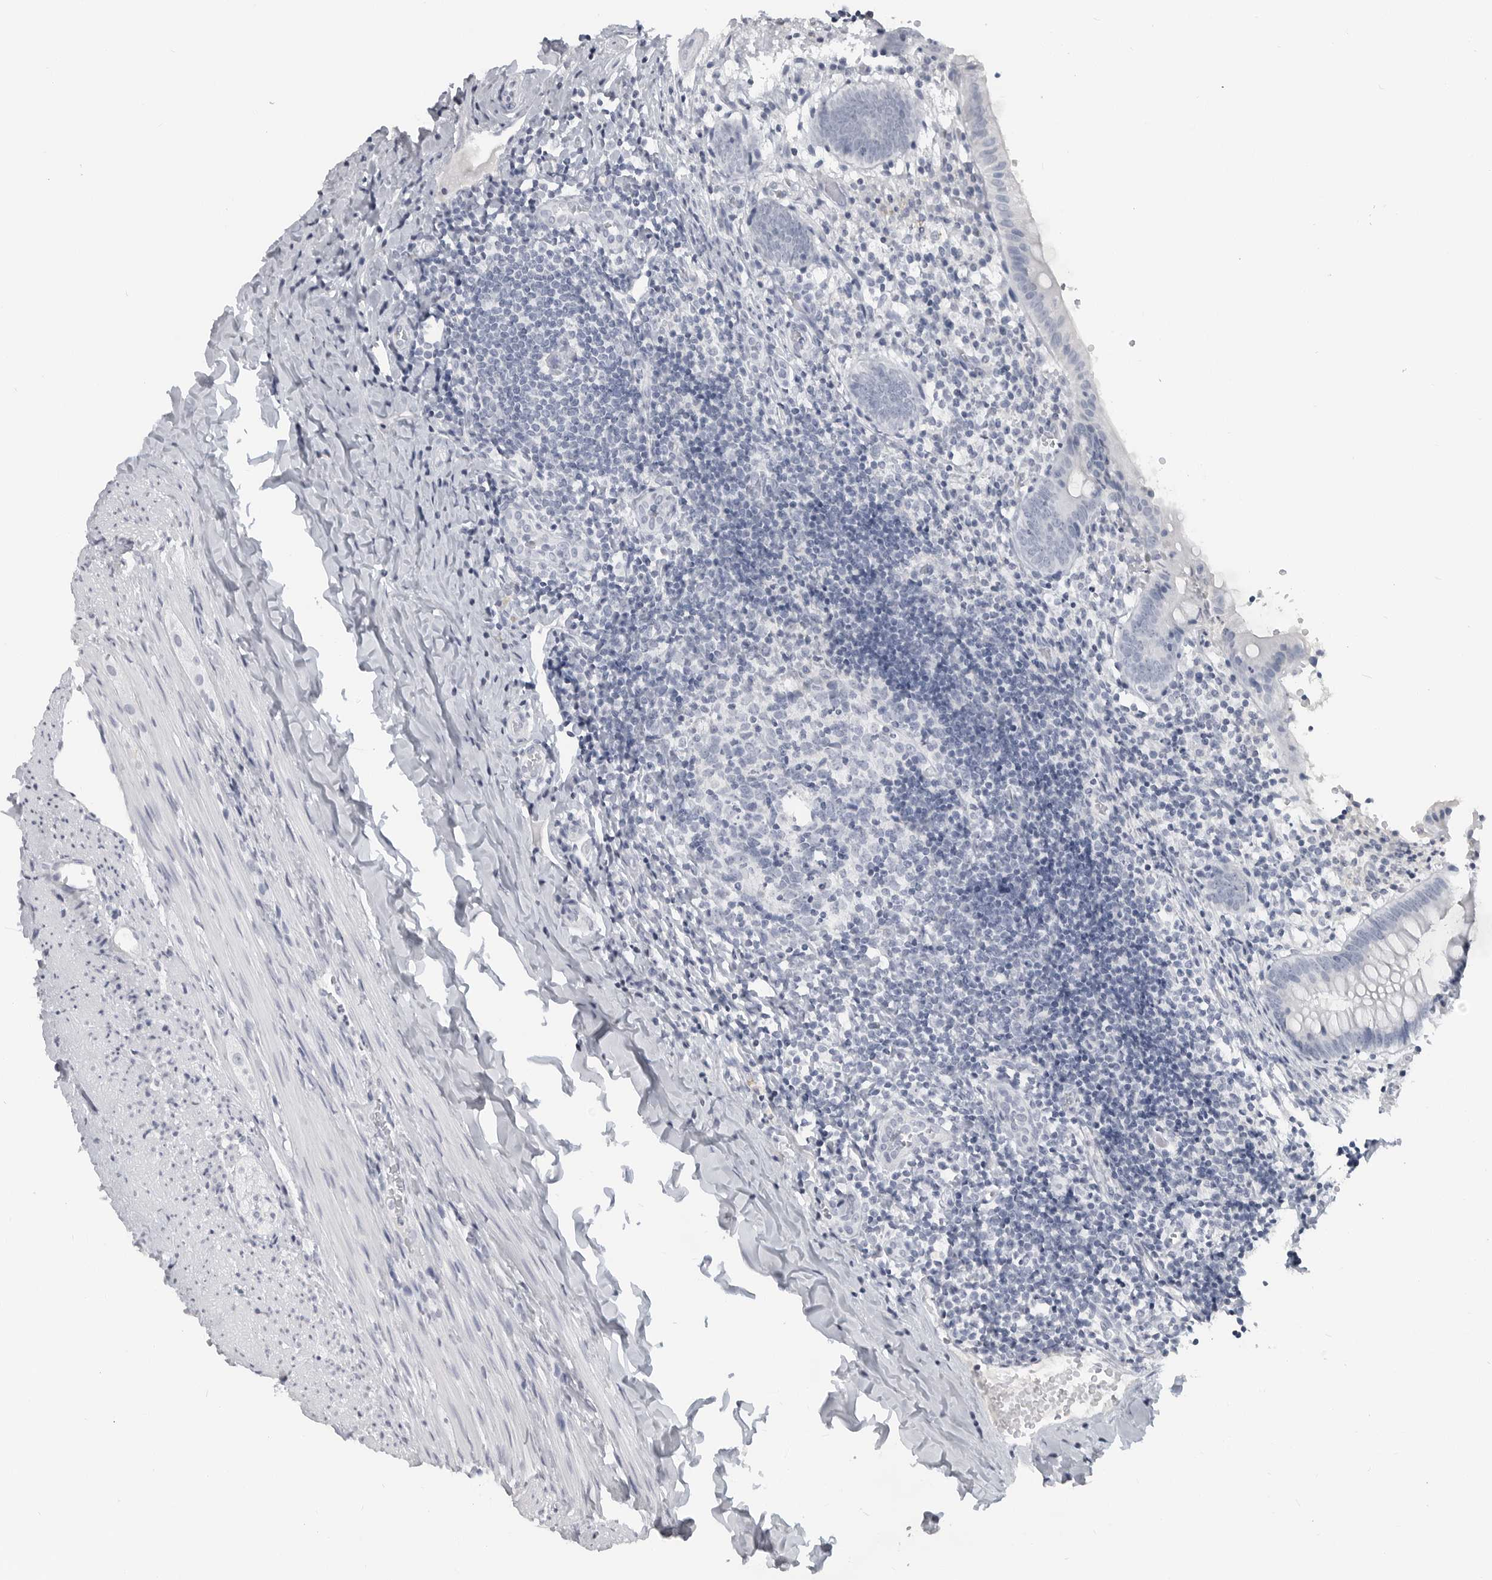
{"staining": {"intensity": "negative", "quantity": "none", "location": "none"}, "tissue": "appendix", "cell_type": "Glandular cells", "image_type": "normal", "snomed": [{"axis": "morphology", "description": "Normal tissue, NOS"}, {"axis": "topography", "description": "Appendix"}], "caption": "Protein analysis of normal appendix demonstrates no significant staining in glandular cells.", "gene": "LY6D", "patient": {"sex": "male", "age": 8}}